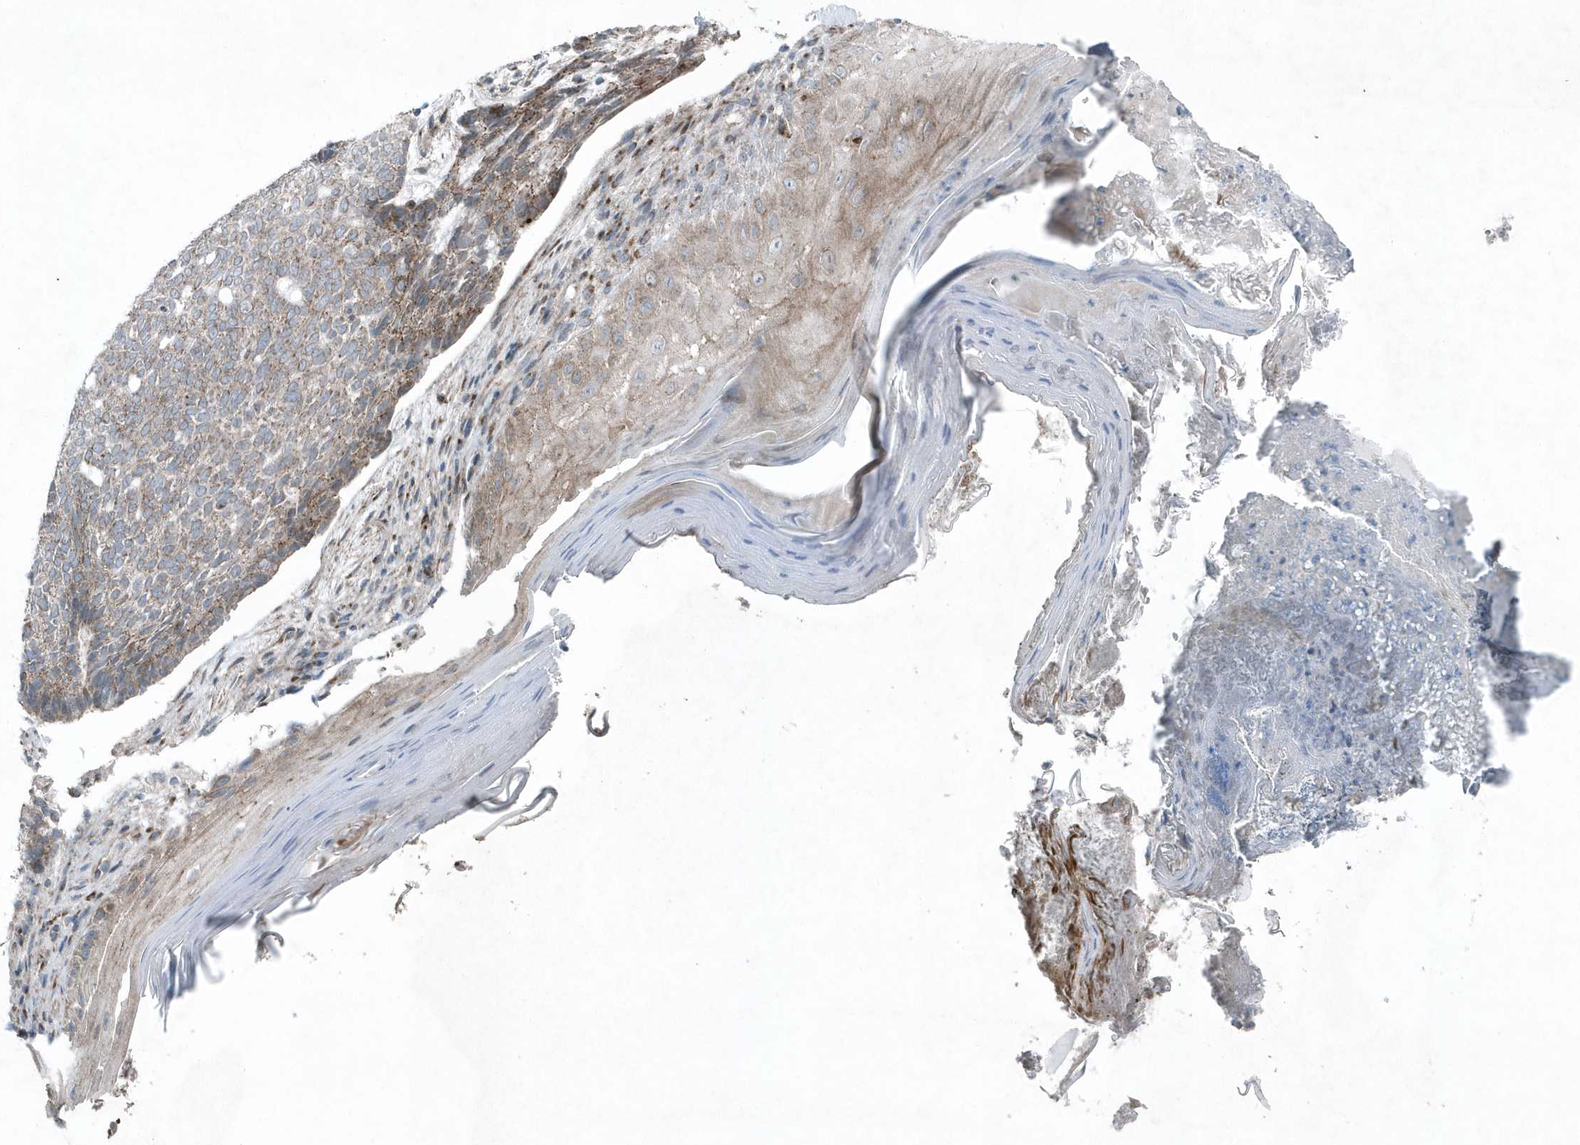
{"staining": {"intensity": "moderate", "quantity": ">75%", "location": "cytoplasmic/membranous"}, "tissue": "skin cancer", "cell_type": "Tumor cells", "image_type": "cancer", "snomed": [{"axis": "morphology", "description": "Normal tissue, NOS"}, {"axis": "morphology", "description": "Basal cell carcinoma"}, {"axis": "topography", "description": "Skin"}], "caption": "Basal cell carcinoma (skin) tissue shows moderate cytoplasmic/membranous expression in approximately >75% of tumor cells The staining was performed using DAB to visualize the protein expression in brown, while the nuclei were stained in blue with hematoxylin (Magnification: 20x).", "gene": "GCC2", "patient": {"sex": "male", "age": 50}}